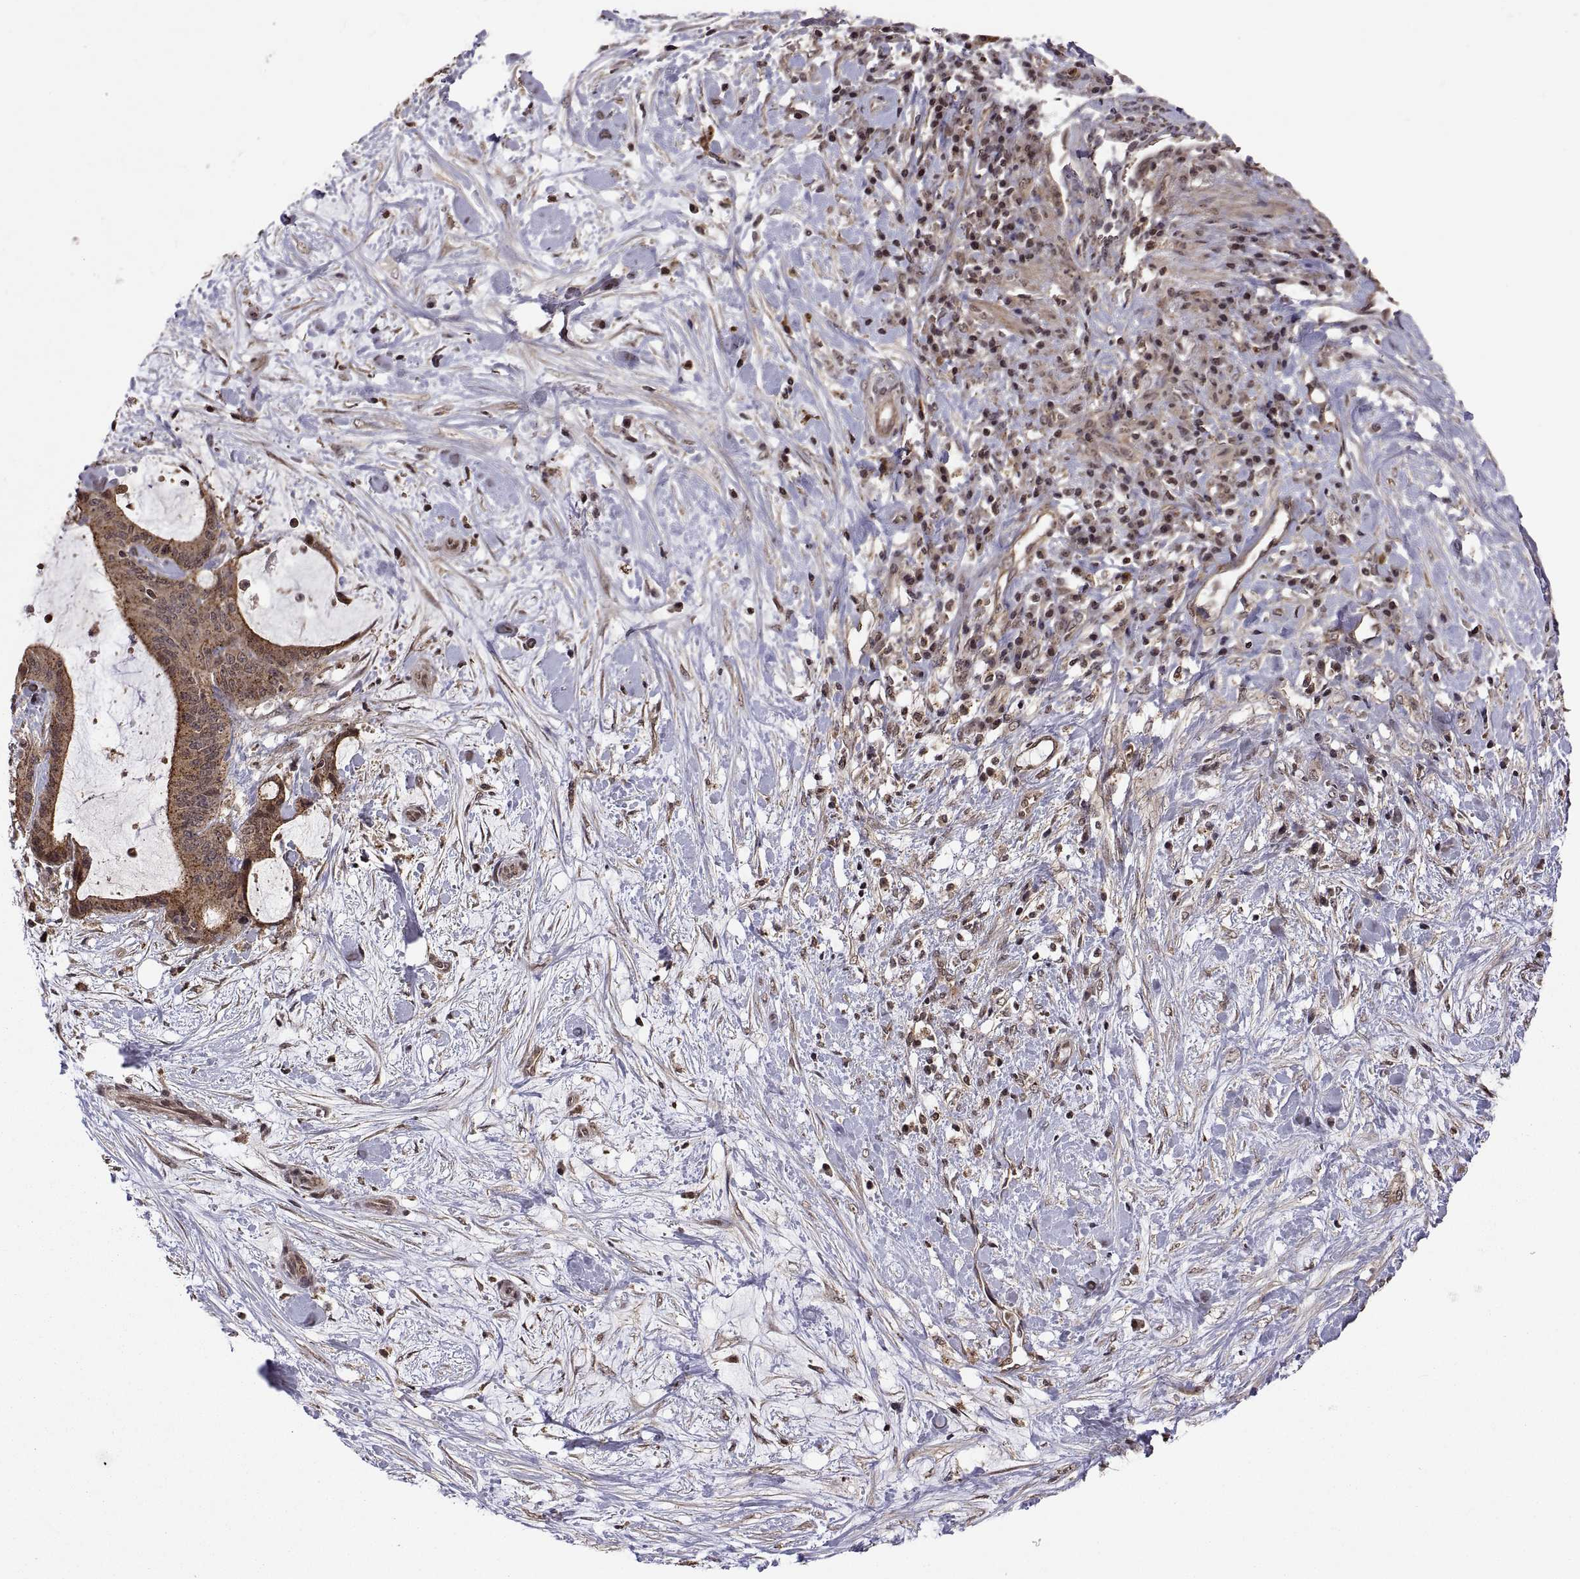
{"staining": {"intensity": "moderate", "quantity": "25%-75%", "location": "cytoplasmic/membranous"}, "tissue": "liver cancer", "cell_type": "Tumor cells", "image_type": "cancer", "snomed": [{"axis": "morphology", "description": "Cholangiocarcinoma"}, {"axis": "topography", "description": "Liver"}], "caption": "Moderate cytoplasmic/membranous staining is seen in approximately 25%-75% of tumor cells in liver cancer.", "gene": "ZNRF2", "patient": {"sex": "female", "age": 73}}